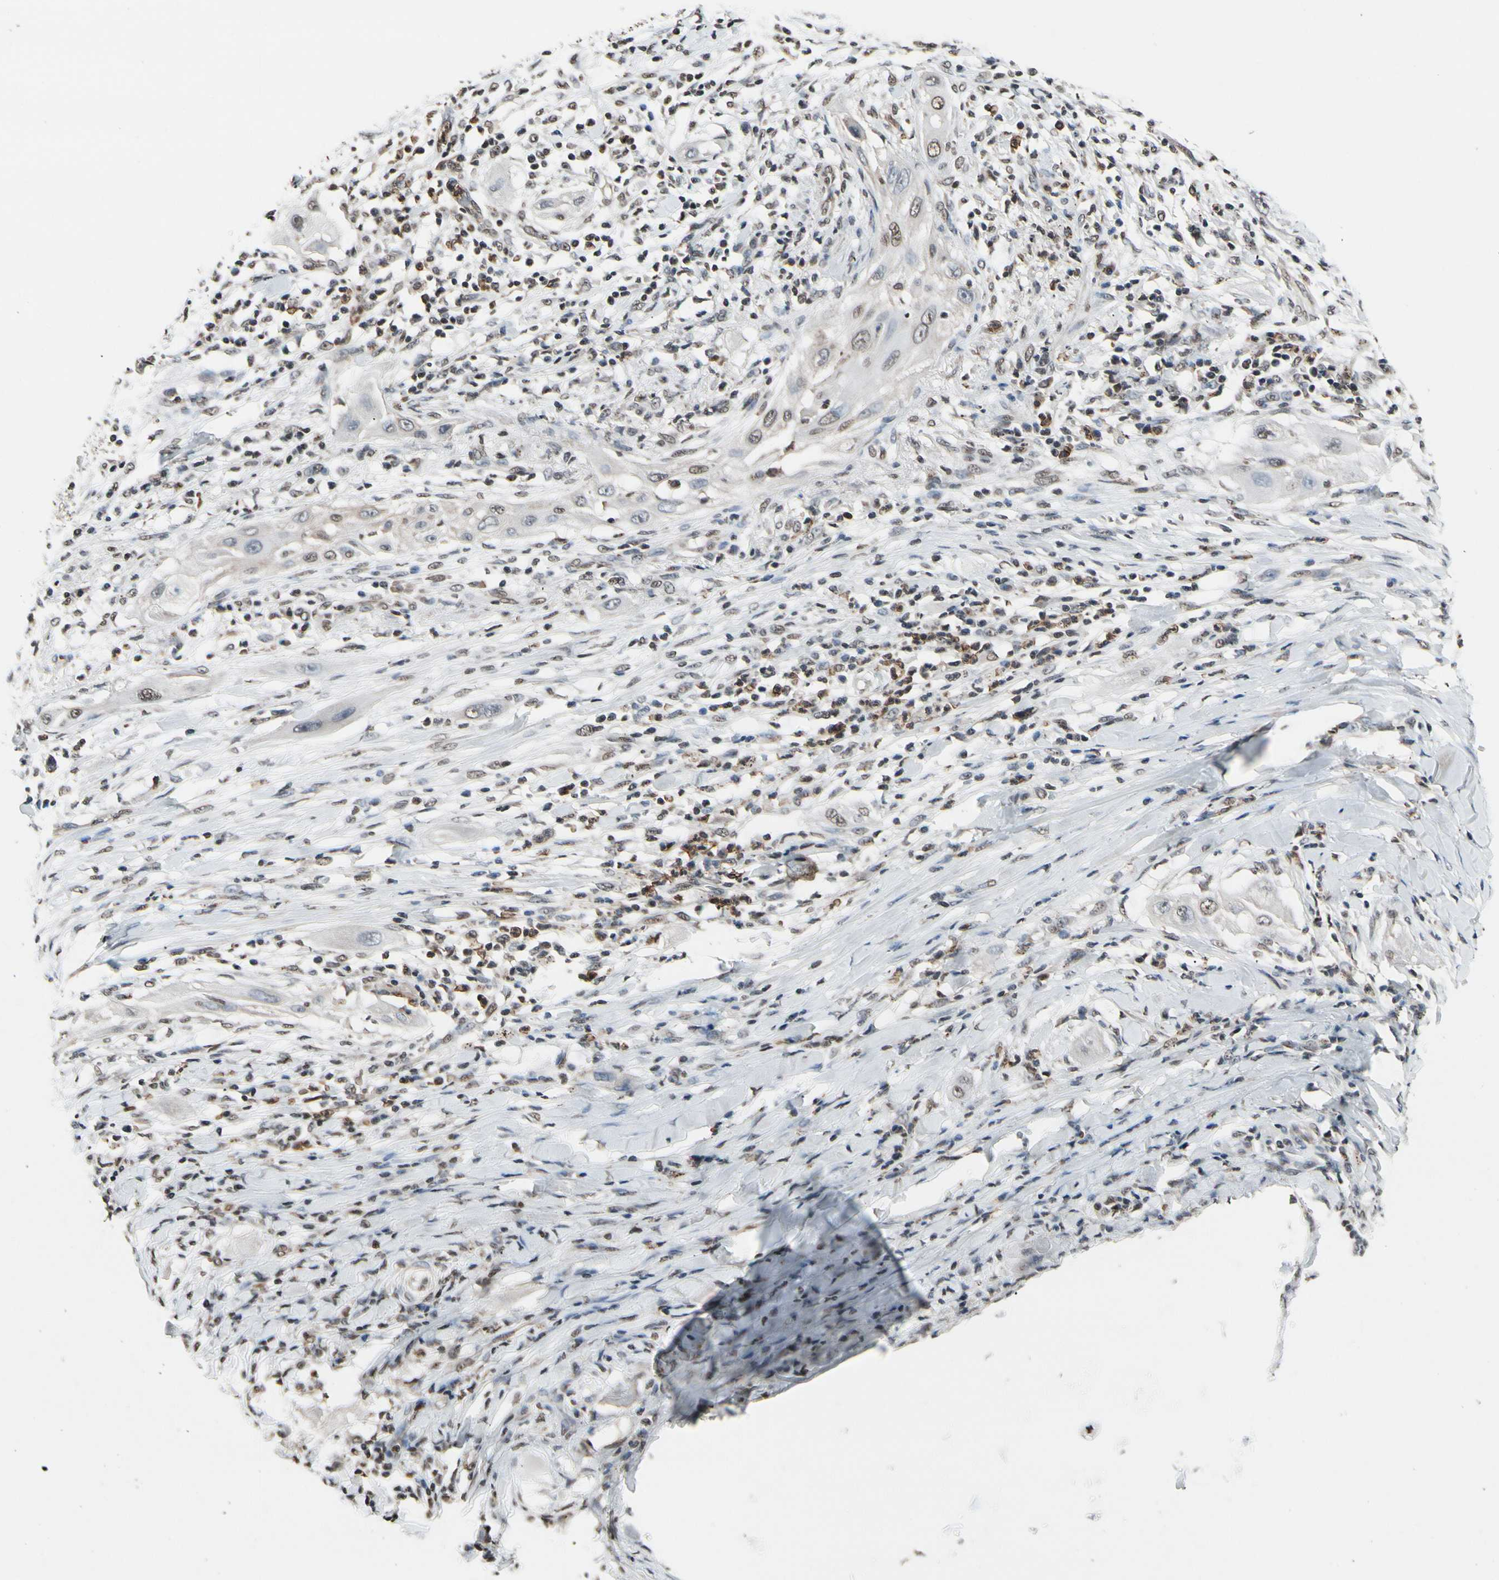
{"staining": {"intensity": "weak", "quantity": "<25%", "location": "nuclear"}, "tissue": "lung cancer", "cell_type": "Tumor cells", "image_type": "cancer", "snomed": [{"axis": "morphology", "description": "Squamous cell carcinoma, NOS"}, {"axis": "topography", "description": "Lung"}], "caption": "An image of lung cancer (squamous cell carcinoma) stained for a protein shows no brown staining in tumor cells. (DAB IHC, high magnification).", "gene": "HIPK2", "patient": {"sex": "female", "age": 47}}